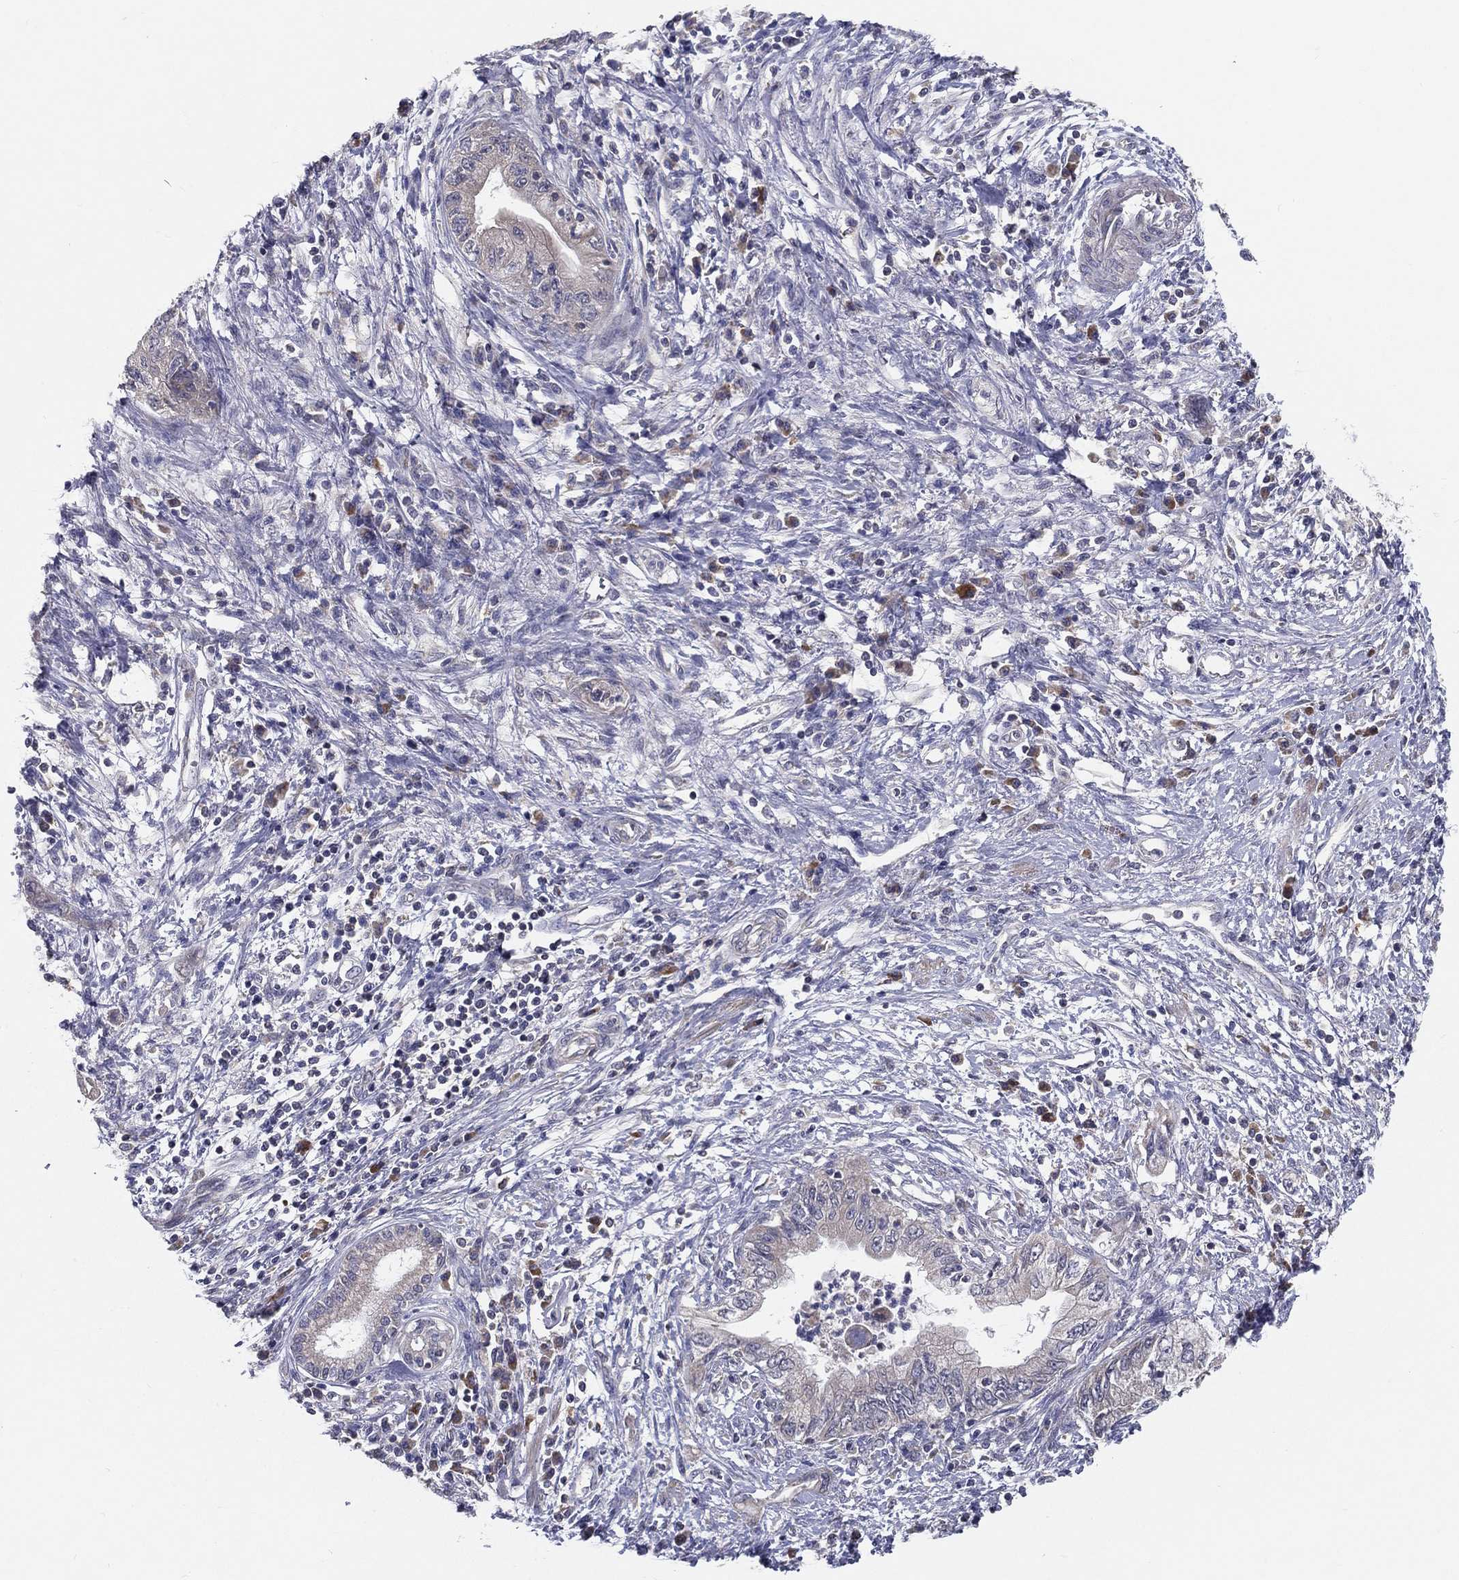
{"staining": {"intensity": "negative", "quantity": "none", "location": "none"}, "tissue": "pancreatic cancer", "cell_type": "Tumor cells", "image_type": "cancer", "snomed": [{"axis": "morphology", "description": "Adenocarcinoma, NOS"}, {"axis": "topography", "description": "Pancreas"}], "caption": "DAB (3,3'-diaminobenzidine) immunohistochemical staining of human pancreatic cancer shows no significant positivity in tumor cells. (DAB (3,3'-diaminobenzidine) IHC, high magnification).", "gene": "PCSK1", "patient": {"sex": "female", "age": 73}}